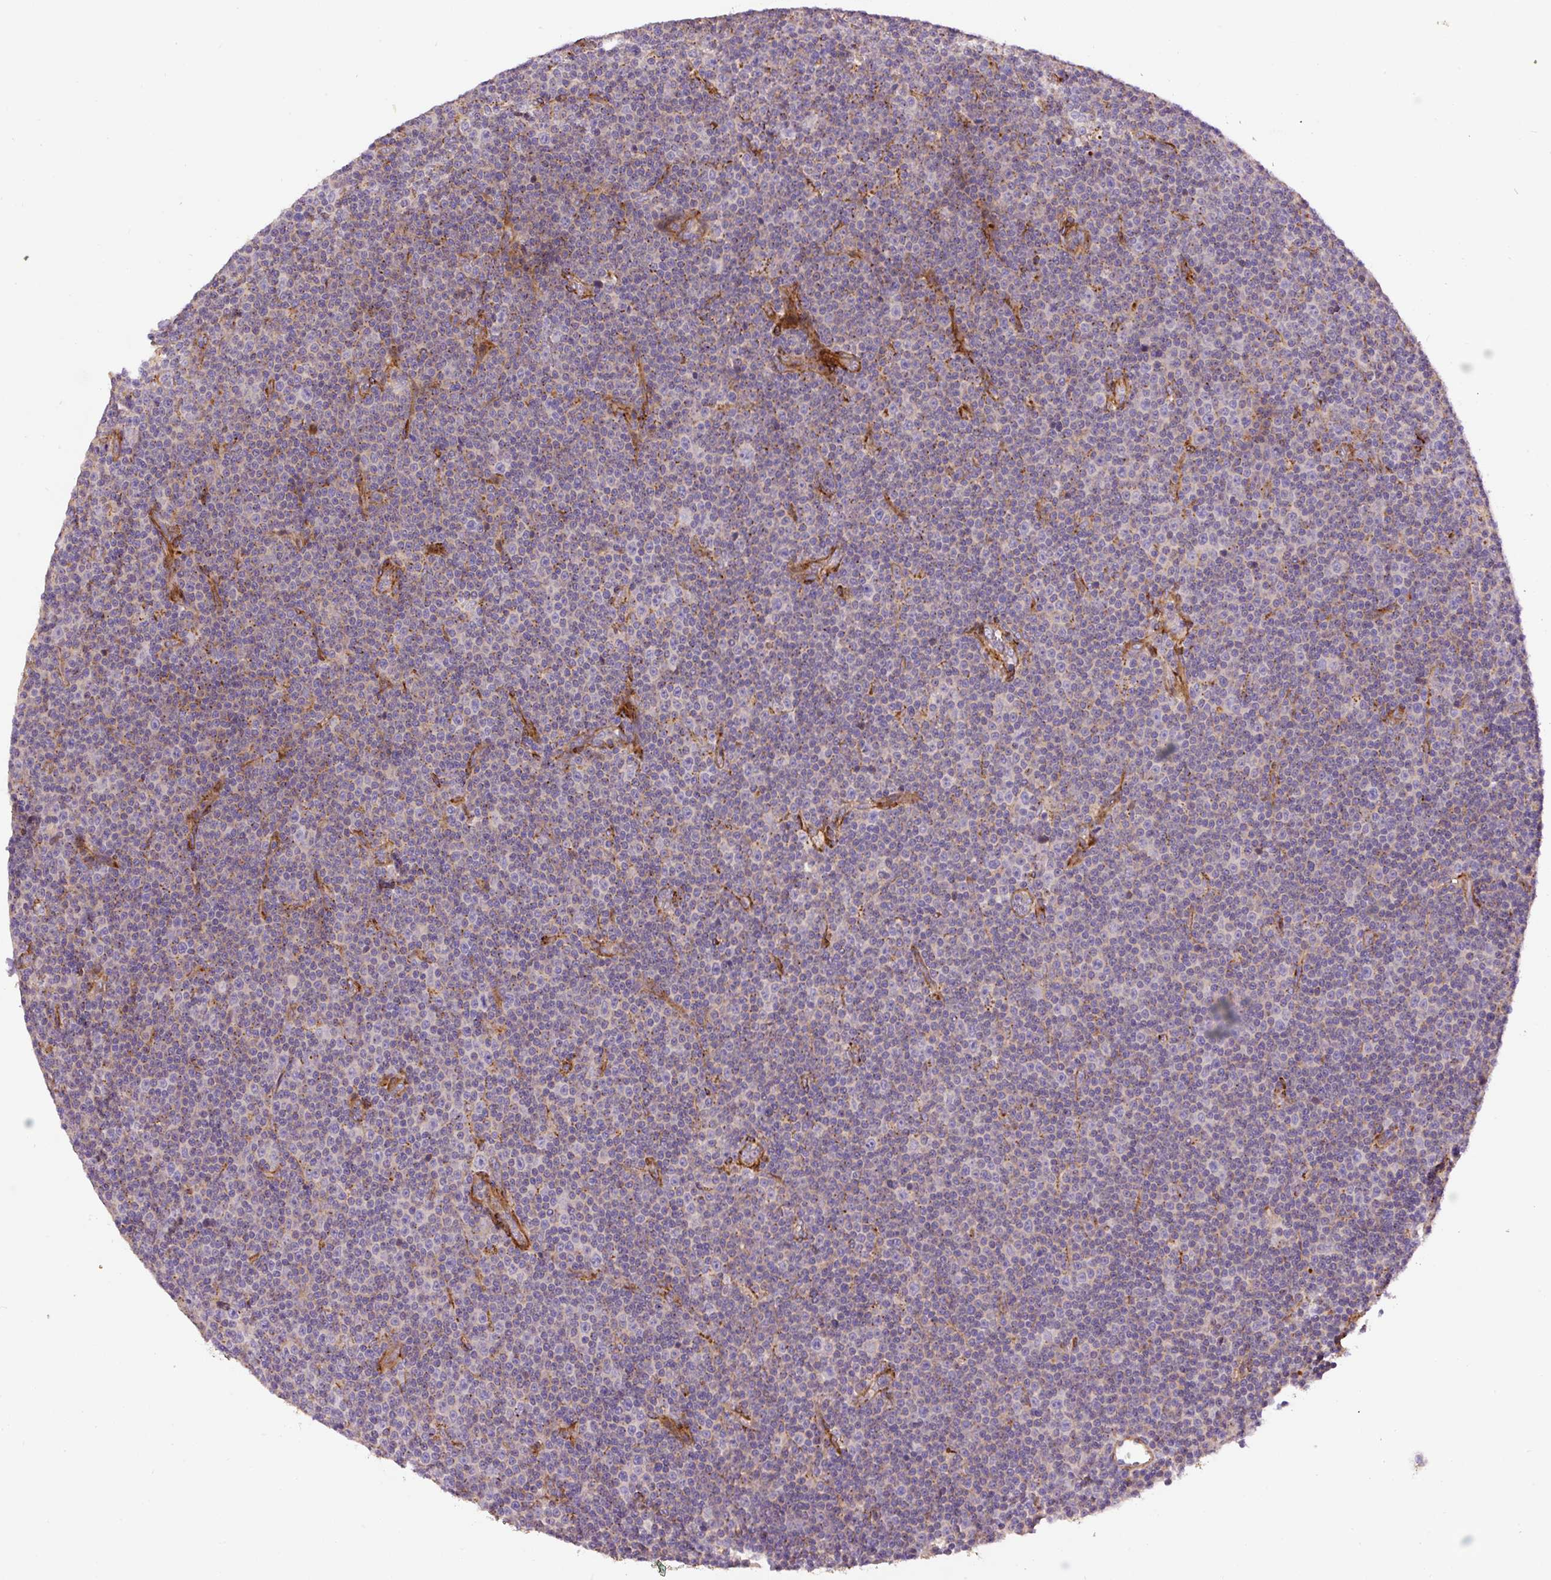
{"staining": {"intensity": "weak", "quantity": "25%-75%", "location": "cytoplasmic/membranous"}, "tissue": "lymphoma", "cell_type": "Tumor cells", "image_type": "cancer", "snomed": [{"axis": "morphology", "description": "Malignant lymphoma, non-Hodgkin's type, Low grade"}, {"axis": "topography", "description": "Lymph node"}], "caption": "Tumor cells show low levels of weak cytoplasmic/membranous staining in approximately 25%-75% of cells in human low-grade malignant lymphoma, non-Hodgkin's type.", "gene": "RNF170", "patient": {"sex": "female", "age": 67}}